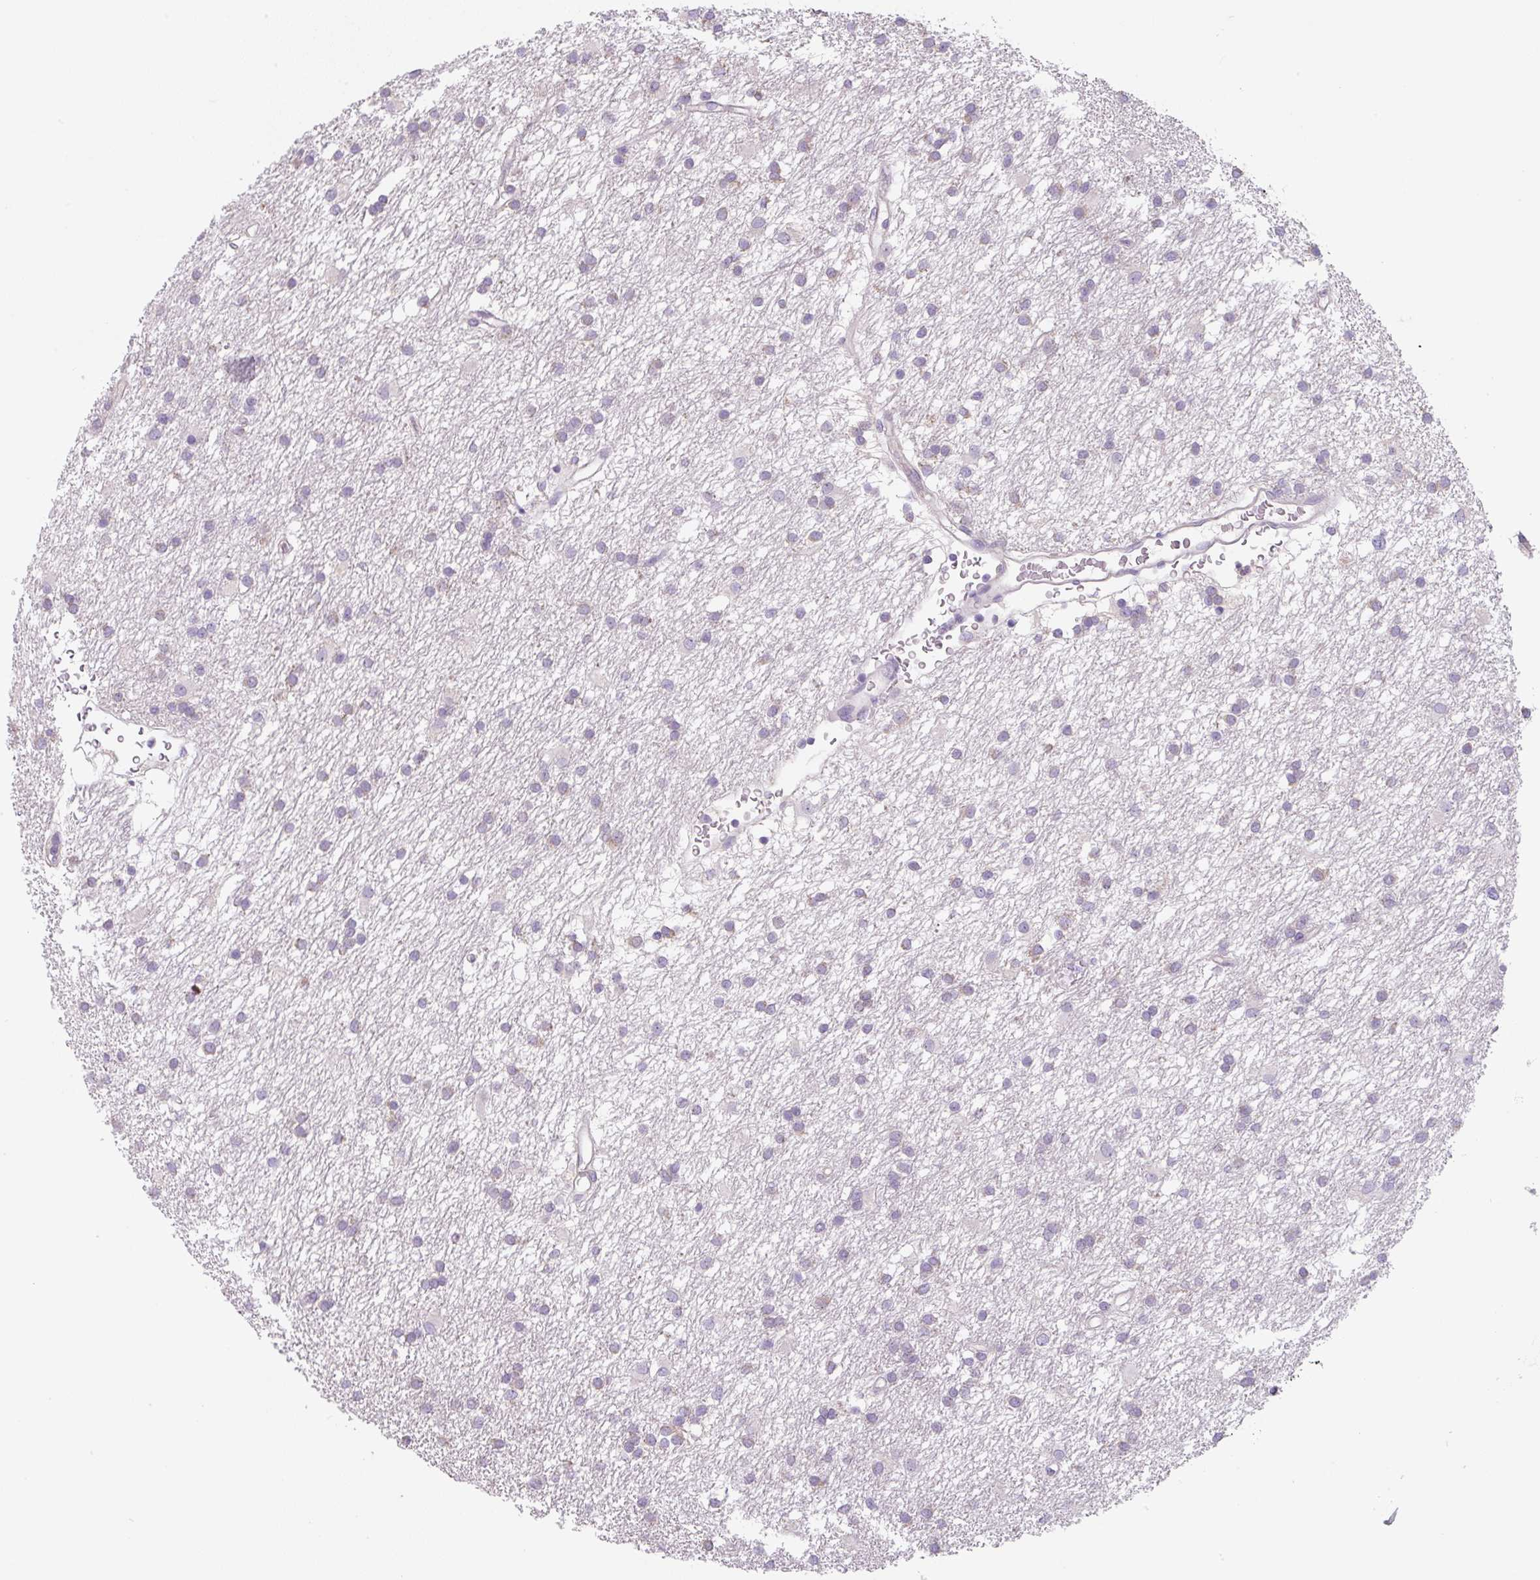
{"staining": {"intensity": "negative", "quantity": "none", "location": "none"}, "tissue": "glioma", "cell_type": "Tumor cells", "image_type": "cancer", "snomed": [{"axis": "morphology", "description": "Glioma, malignant, High grade"}, {"axis": "topography", "description": "Brain"}], "caption": "The immunohistochemistry micrograph has no significant expression in tumor cells of glioma tissue.", "gene": "FZD5", "patient": {"sex": "male", "age": 77}}